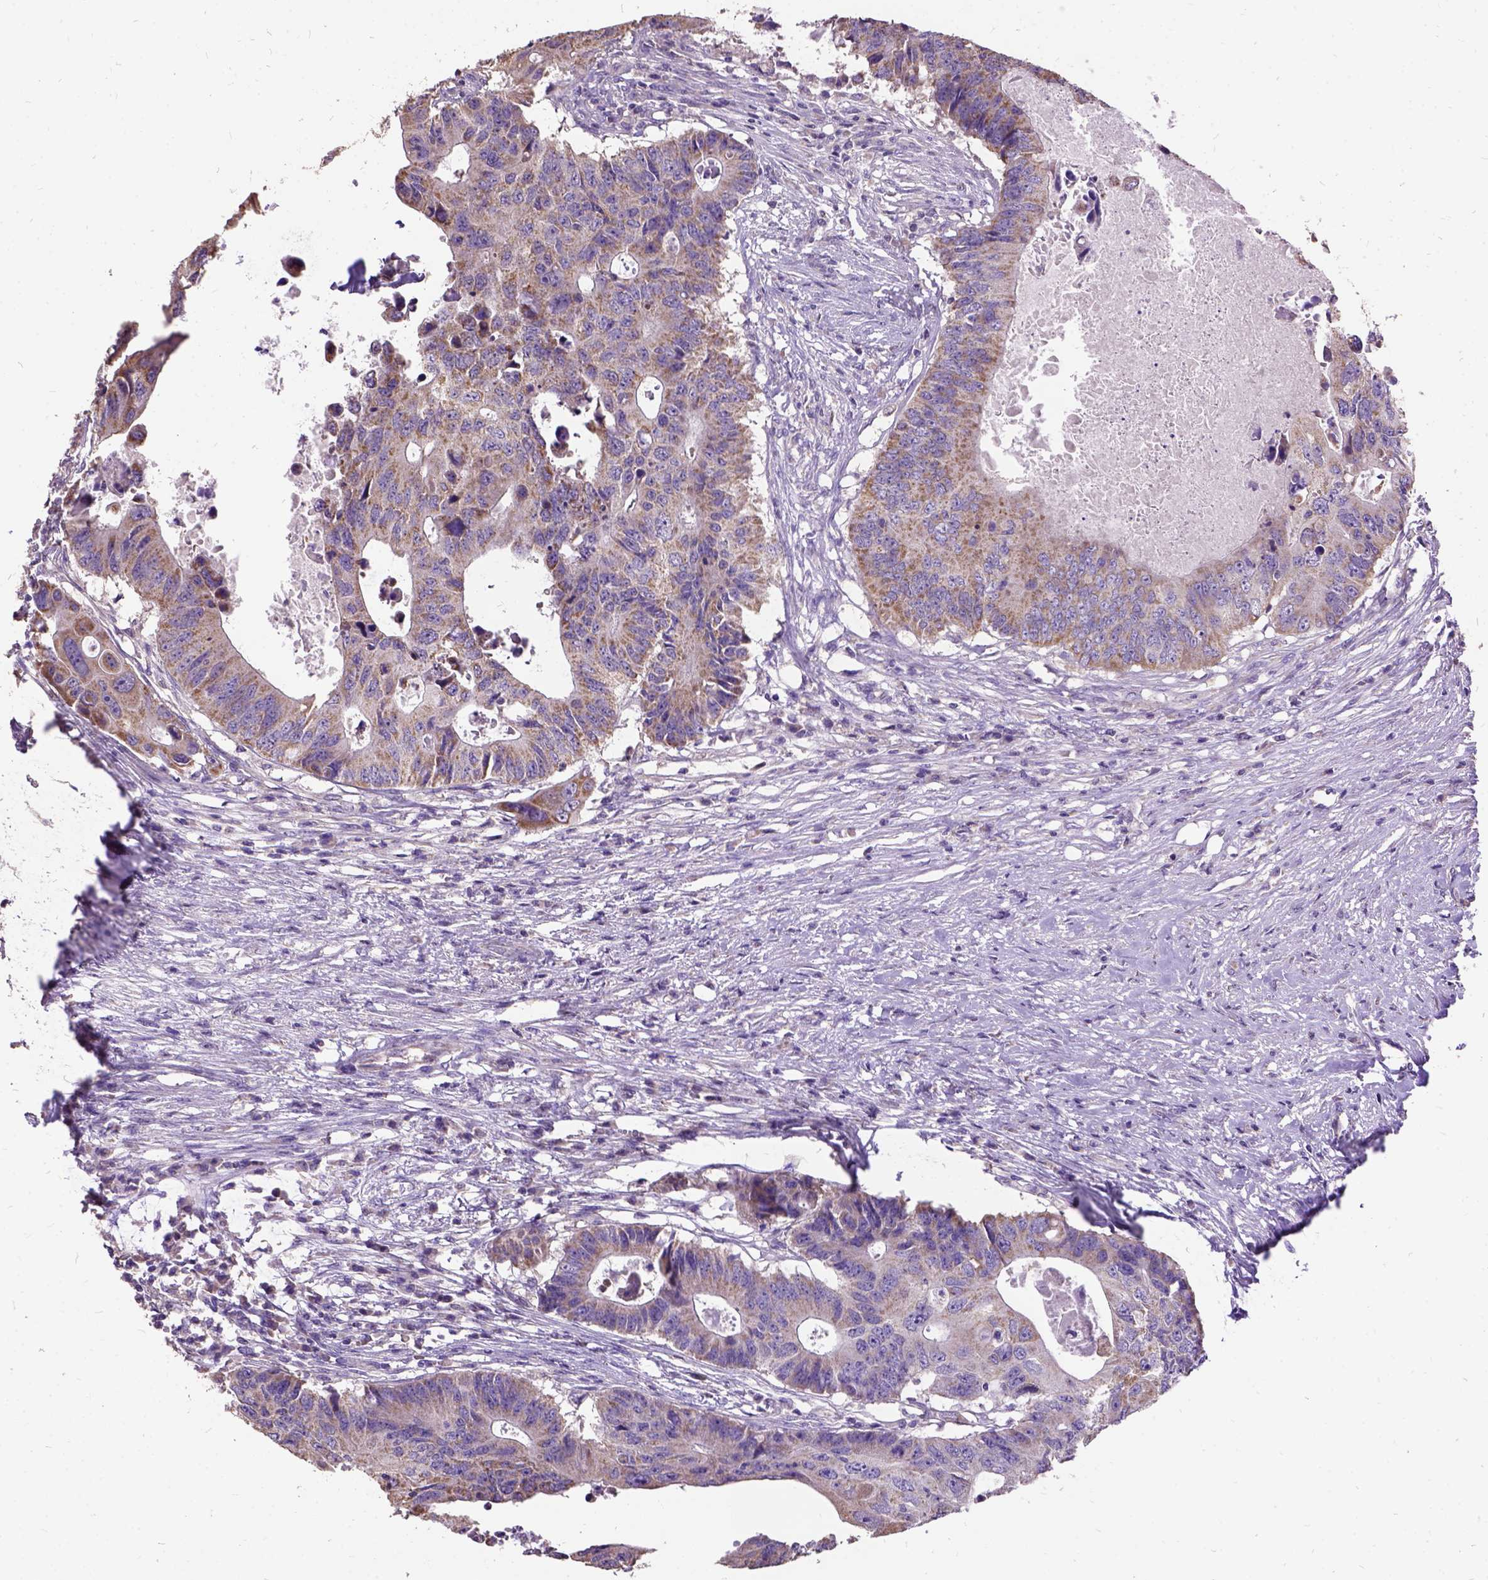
{"staining": {"intensity": "moderate", "quantity": ">75%", "location": "cytoplasmic/membranous"}, "tissue": "colorectal cancer", "cell_type": "Tumor cells", "image_type": "cancer", "snomed": [{"axis": "morphology", "description": "Adenocarcinoma, NOS"}, {"axis": "topography", "description": "Colon"}], "caption": "Protein expression analysis of human colorectal adenocarcinoma reveals moderate cytoplasmic/membranous positivity in approximately >75% of tumor cells.", "gene": "DQX1", "patient": {"sex": "male", "age": 71}}